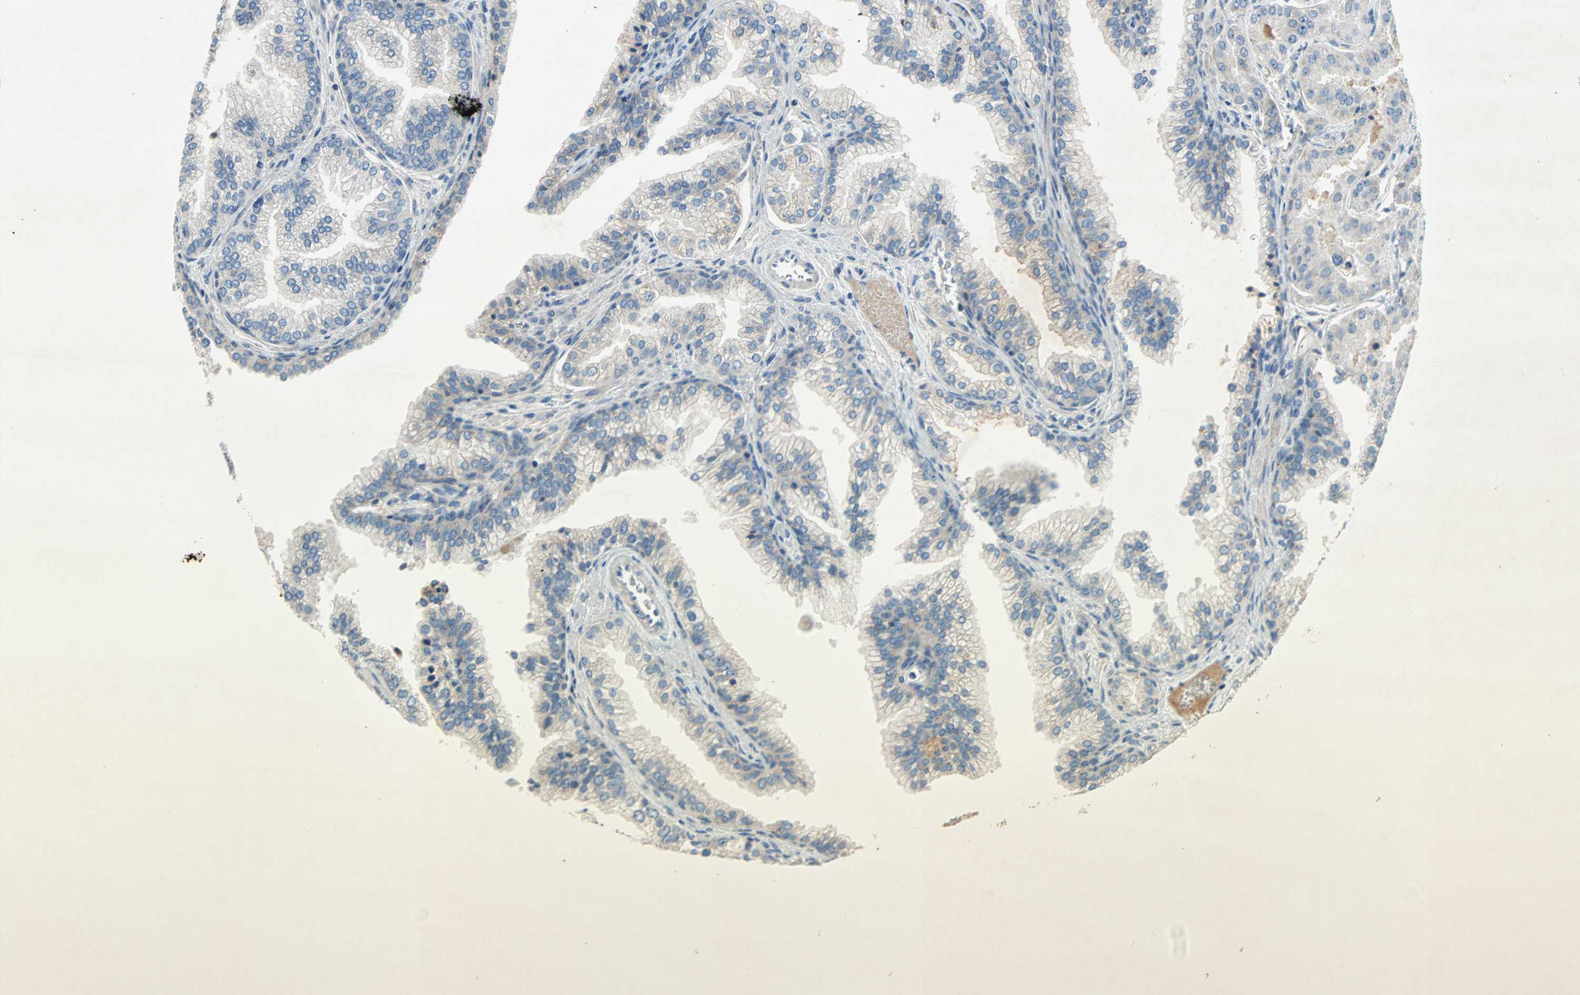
{"staining": {"intensity": "weak", "quantity": ">75%", "location": "cytoplasmic/membranous"}, "tissue": "prostate cancer", "cell_type": "Tumor cells", "image_type": "cancer", "snomed": [{"axis": "morphology", "description": "Adenocarcinoma, Low grade"}, {"axis": "topography", "description": "Prostate"}], "caption": "Immunohistochemical staining of human prostate adenocarcinoma (low-grade) reveals low levels of weak cytoplasmic/membranous positivity in about >75% of tumor cells.", "gene": "XYLT1", "patient": {"sex": "male", "age": 59}}